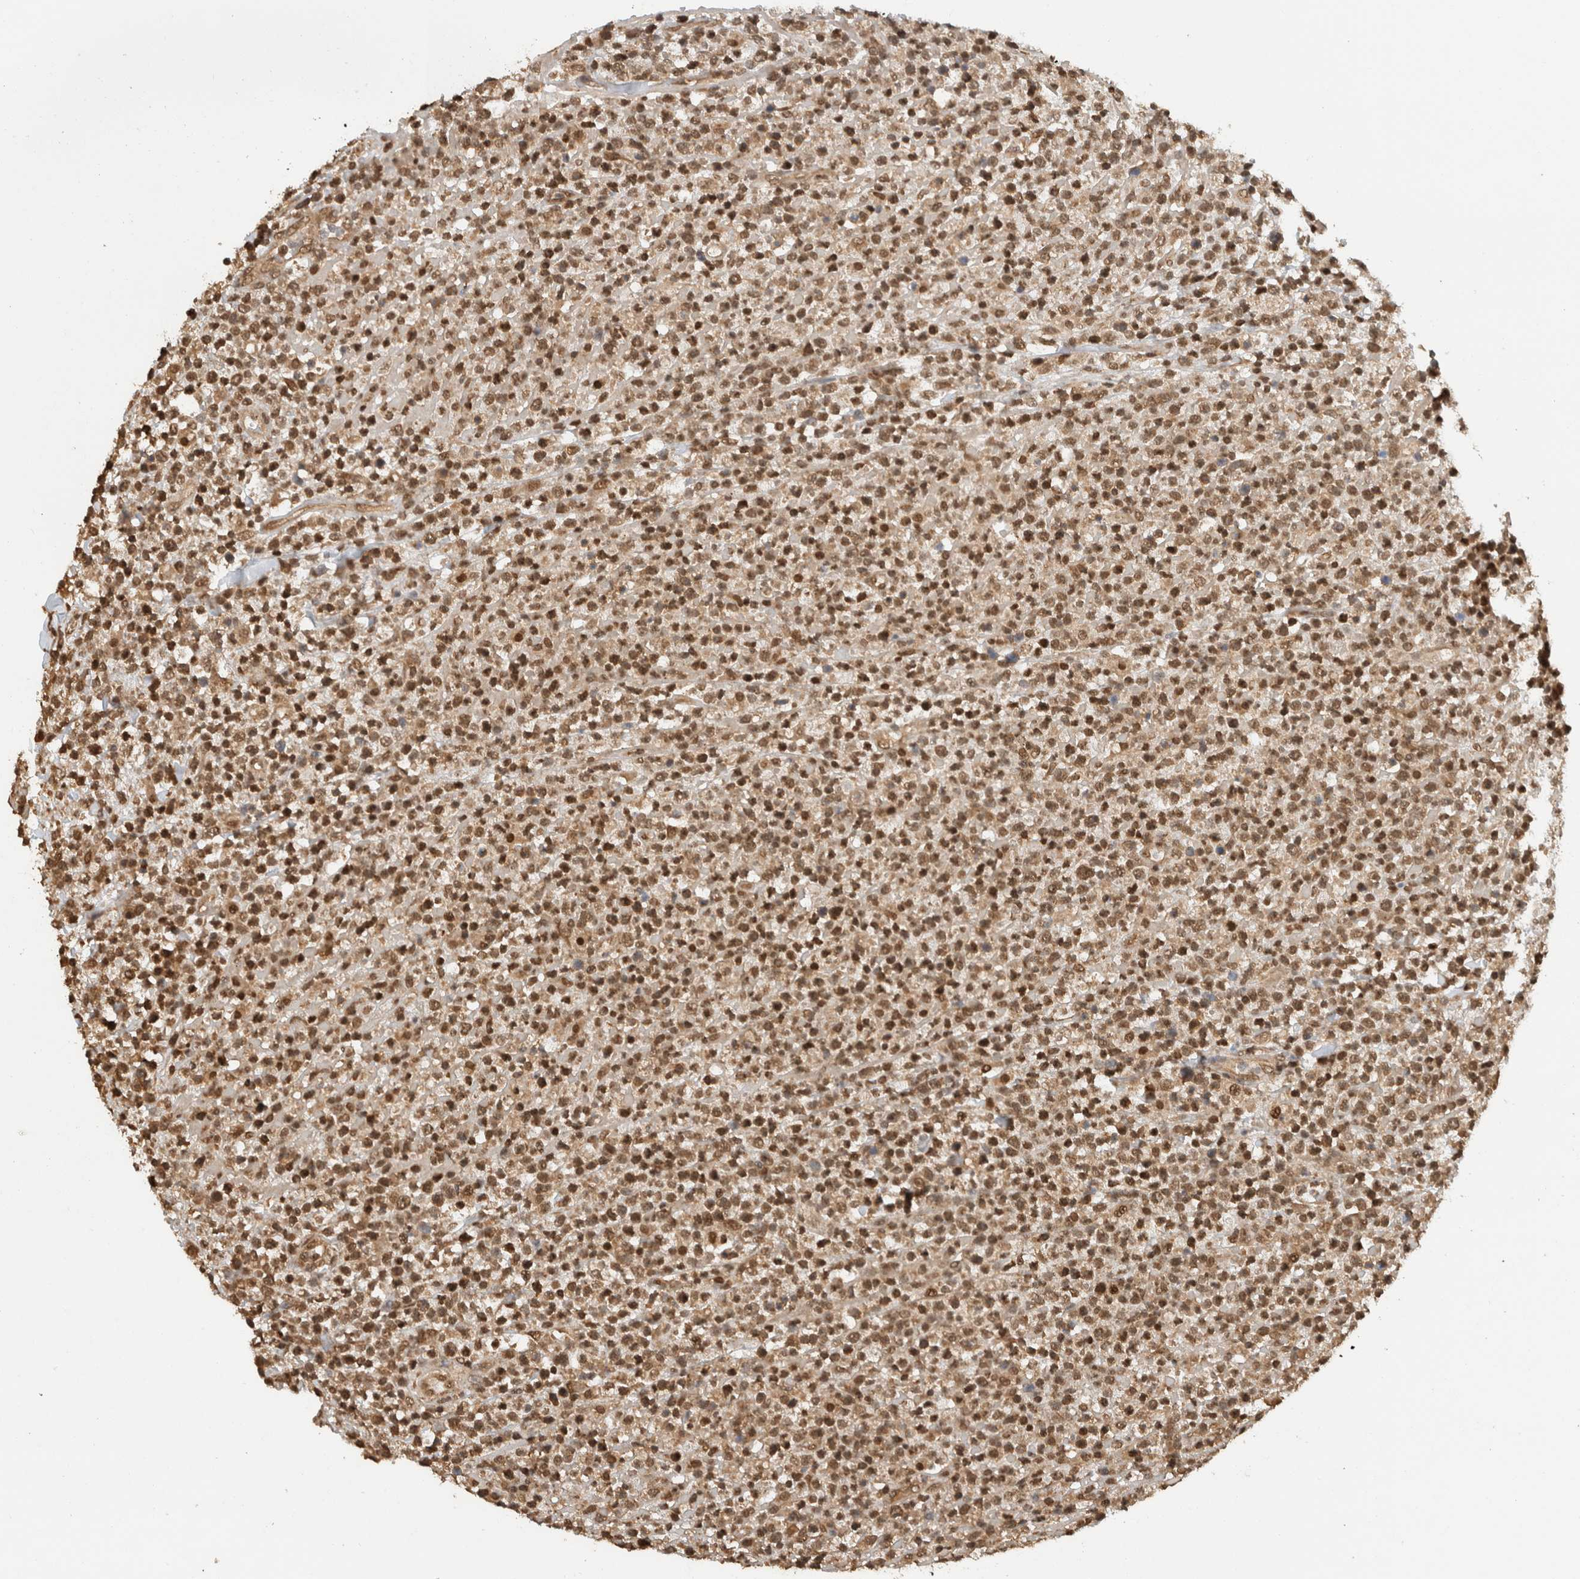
{"staining": {"intensity": "moderate", "quantity": ">75%", "location": "cytoplasmic/membranous,nuclear"}, "tissue": "lymphoma", "cell_type": "Tumor cells", "image_type": "cancer", "snomed": [{"axis": "morphology", "description": "Malignant lymphoma, non-Hodgkin's type, High grade"}, {"axis": "topography", "description": "Colon"}], "caption": "Human lymphoma stained with a brown dye demonstrates moderate cytoplasmic/membranous and nuclear positive positivity in approximately >75% of tumor cells.", "gene": "C1orf21", "patient": {"sex": "female", "age": 53}}